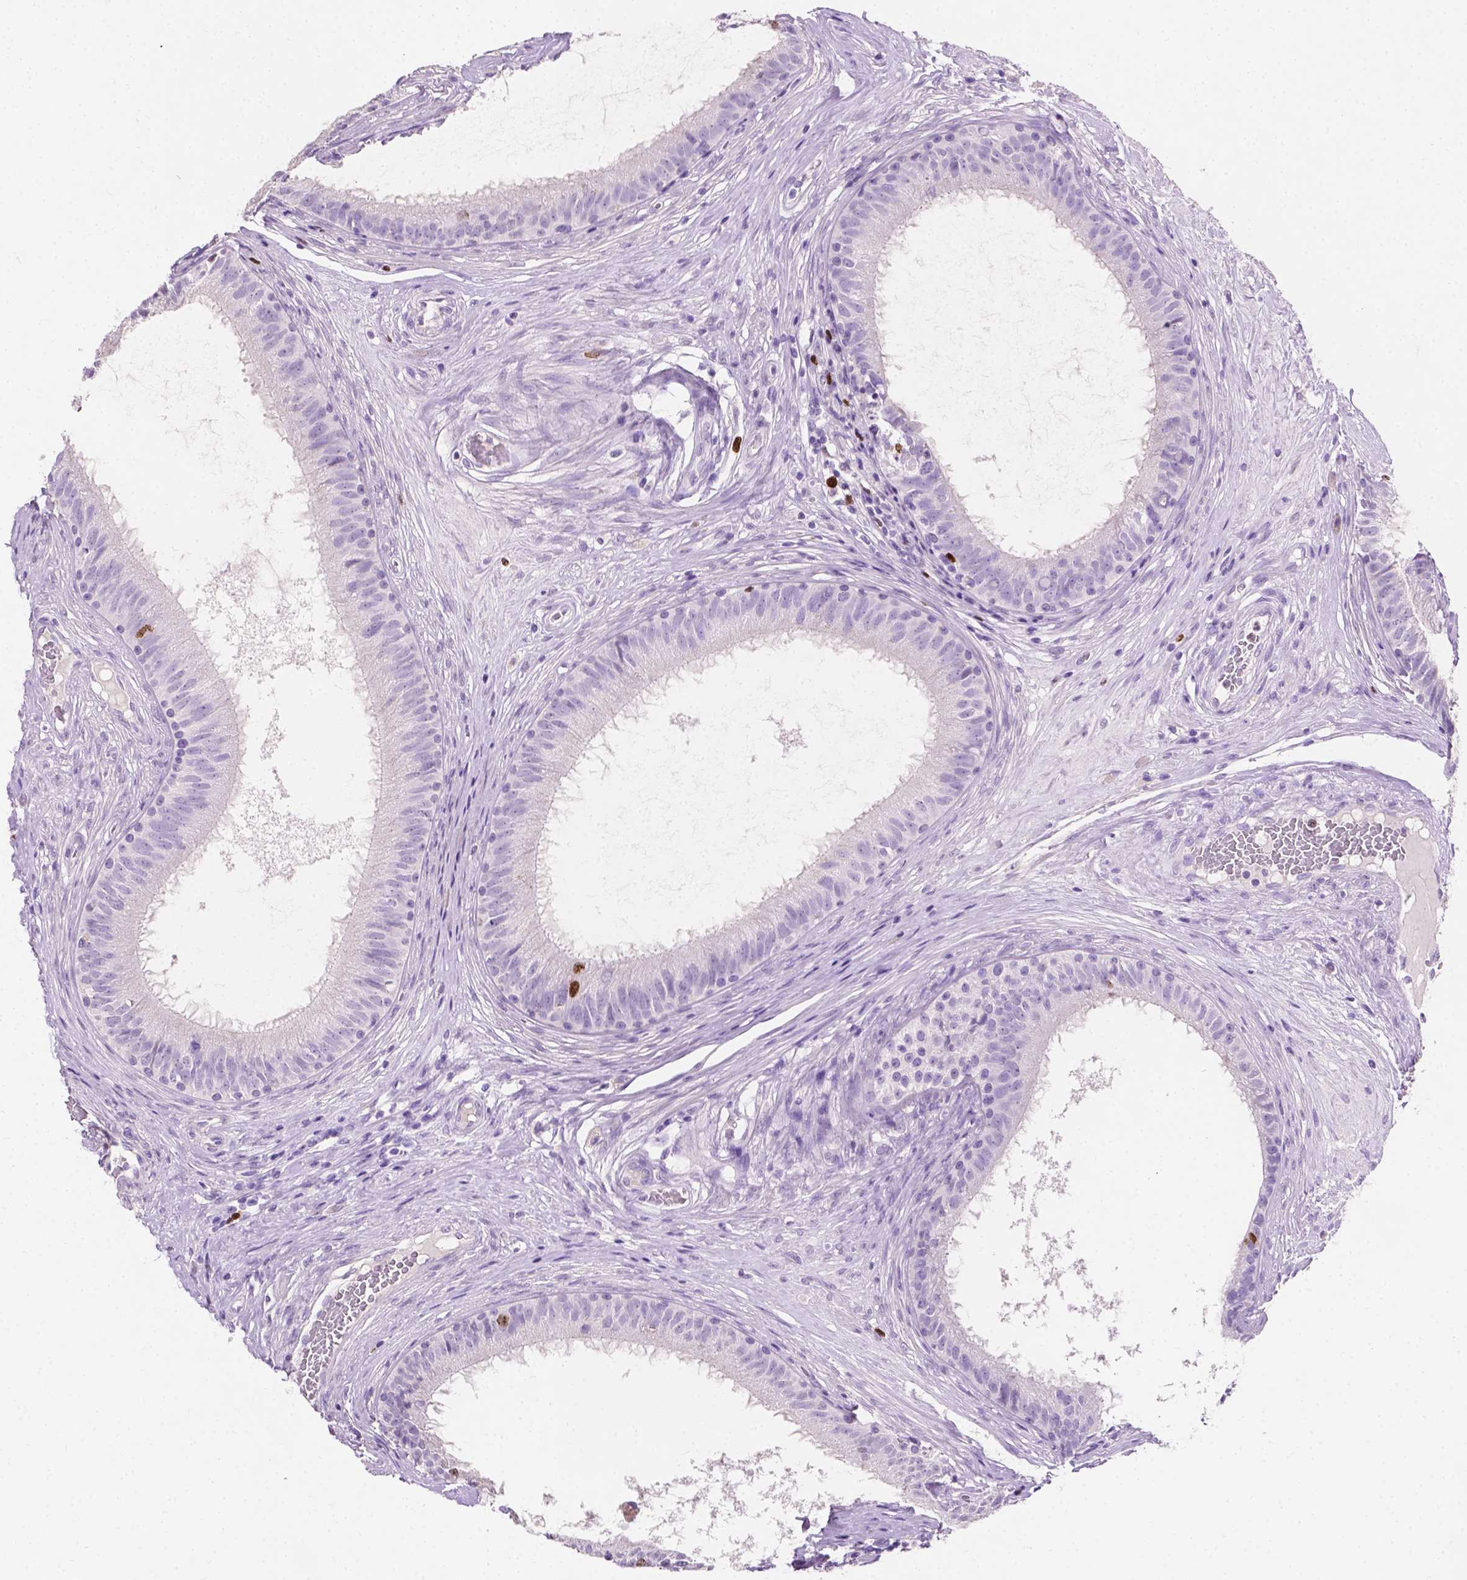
{"staining": {"intensity": "strong", "quantity": "<25%", "location": "nuclear"}, "tissue": "epididymis", "cell_type": "Glandular cells", "image_type": "normal", "snomed": [{"axis": "morphology", "description": "Normal tissue, NOS"}, {"axis": "topography", "description": "Epididymis"}], "caption": "Brown immunohistochemical staining in benign human epididymis shows strong nuclear staining in about <25% of glandular cells. (IHC, brightfield microscopy, high magnification).", "gene": "SIAH2", "patient": {"sex": "male", "age": 59}}